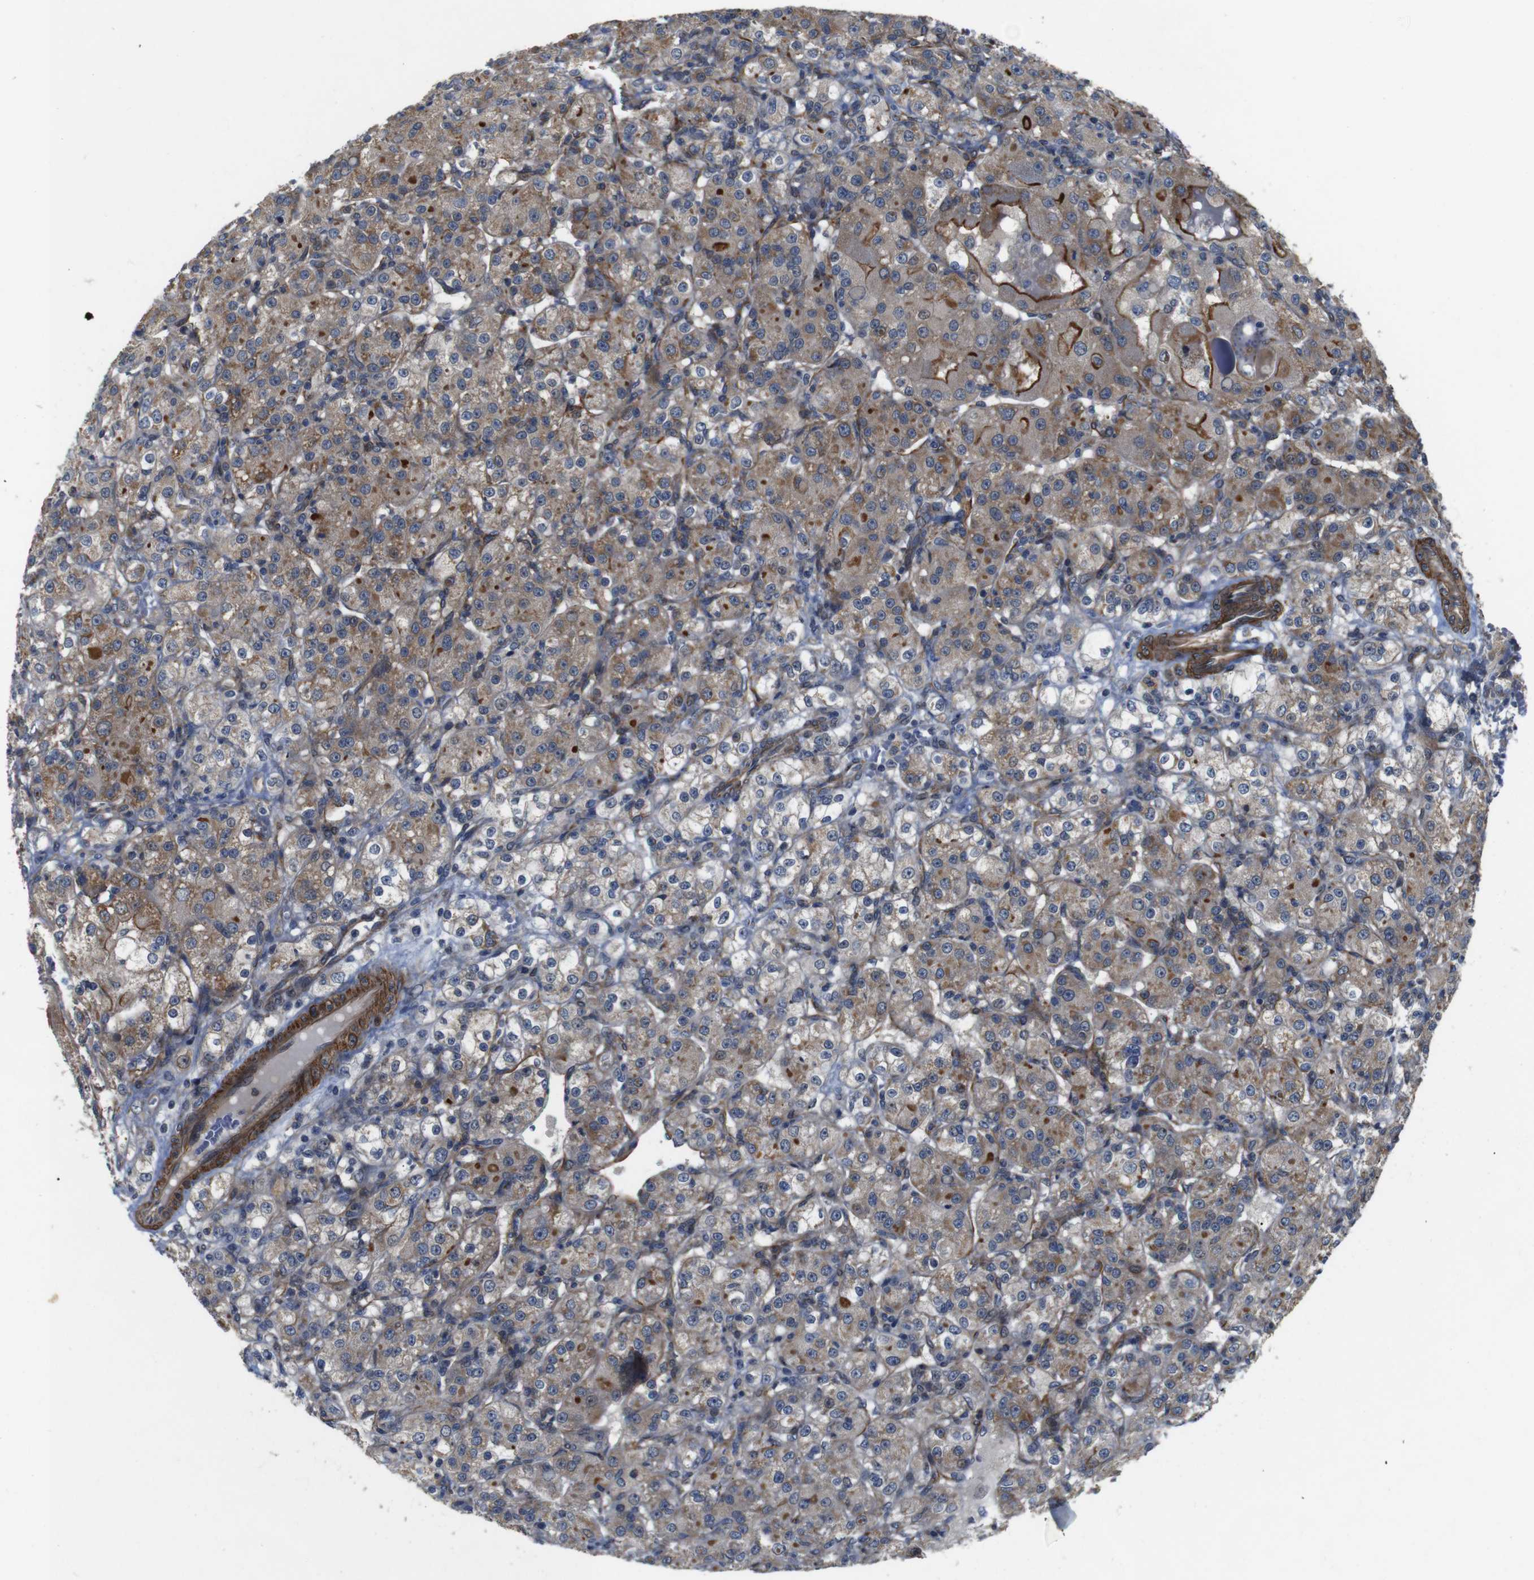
{"staining": {"intensity": "moderate", "quantity": "25%-75%", "location": "cytoplasmic/membranous"}, "tissue": "renal cancer", "cell_type": "Tumor cells", "image_type": "cancer", "snomed": [{"axis": "morphology", "description": "Normal tissue, NOS"}, {"axis": "morphology", "description": "Adenocarcinoma, NOS"}, {"axis": "topography", "description": "Kidney"}], "caption": "Renal cancer was stained to show a protein in brown. There is medium levels of moderate cytoplasmic/membranous expression in about 25%-75% of tumor cells.", "gene": "GGT7", "patient": {"sex": "male", "age": 61}}